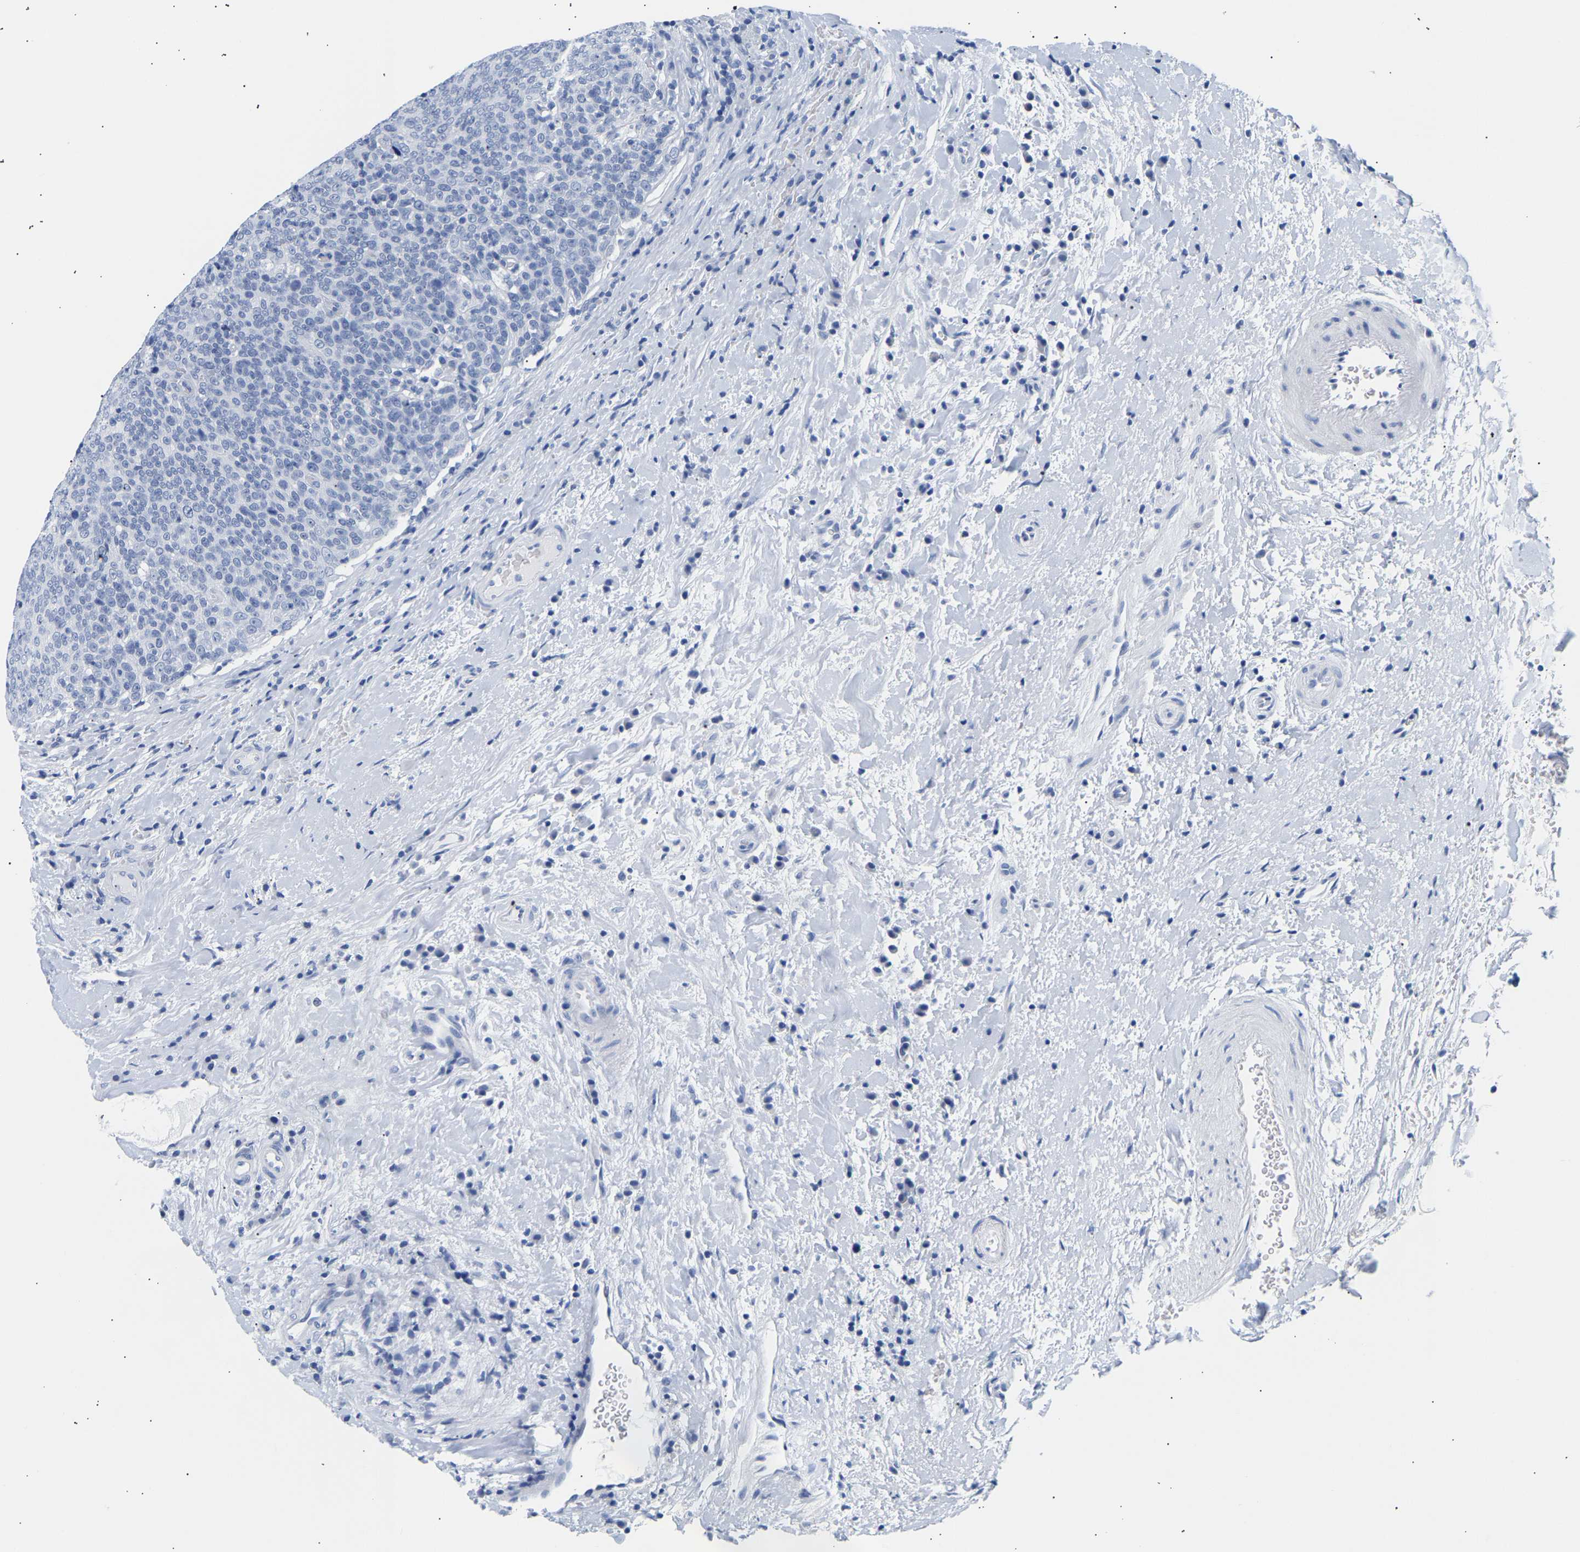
{"staining": {"intensity": "negative", "quantity": "none", "location": "none"}, "tissue": "head and neck cancer", "cell_type": "Tumor cells", "image_type": "cancer", "snomed": [{"axis": "morphology", "description": "Squamous cell carcinoma, NOS"}, {"axis": "morphology", "description": "Squamous cell carcinoma, metastatic, NOS"}, {"axis": "topography", "description": "Lymph node"}, {"axis": "topography", "description": "Head-Neck"}], "caption": "Immunohistochemistry (IHC) image of human head and neck cancer stained for a protein (brown), which shows no expression in tumor cells.", "gene": "SPINK2", "patient": {"sex": "male", "age": 62}}